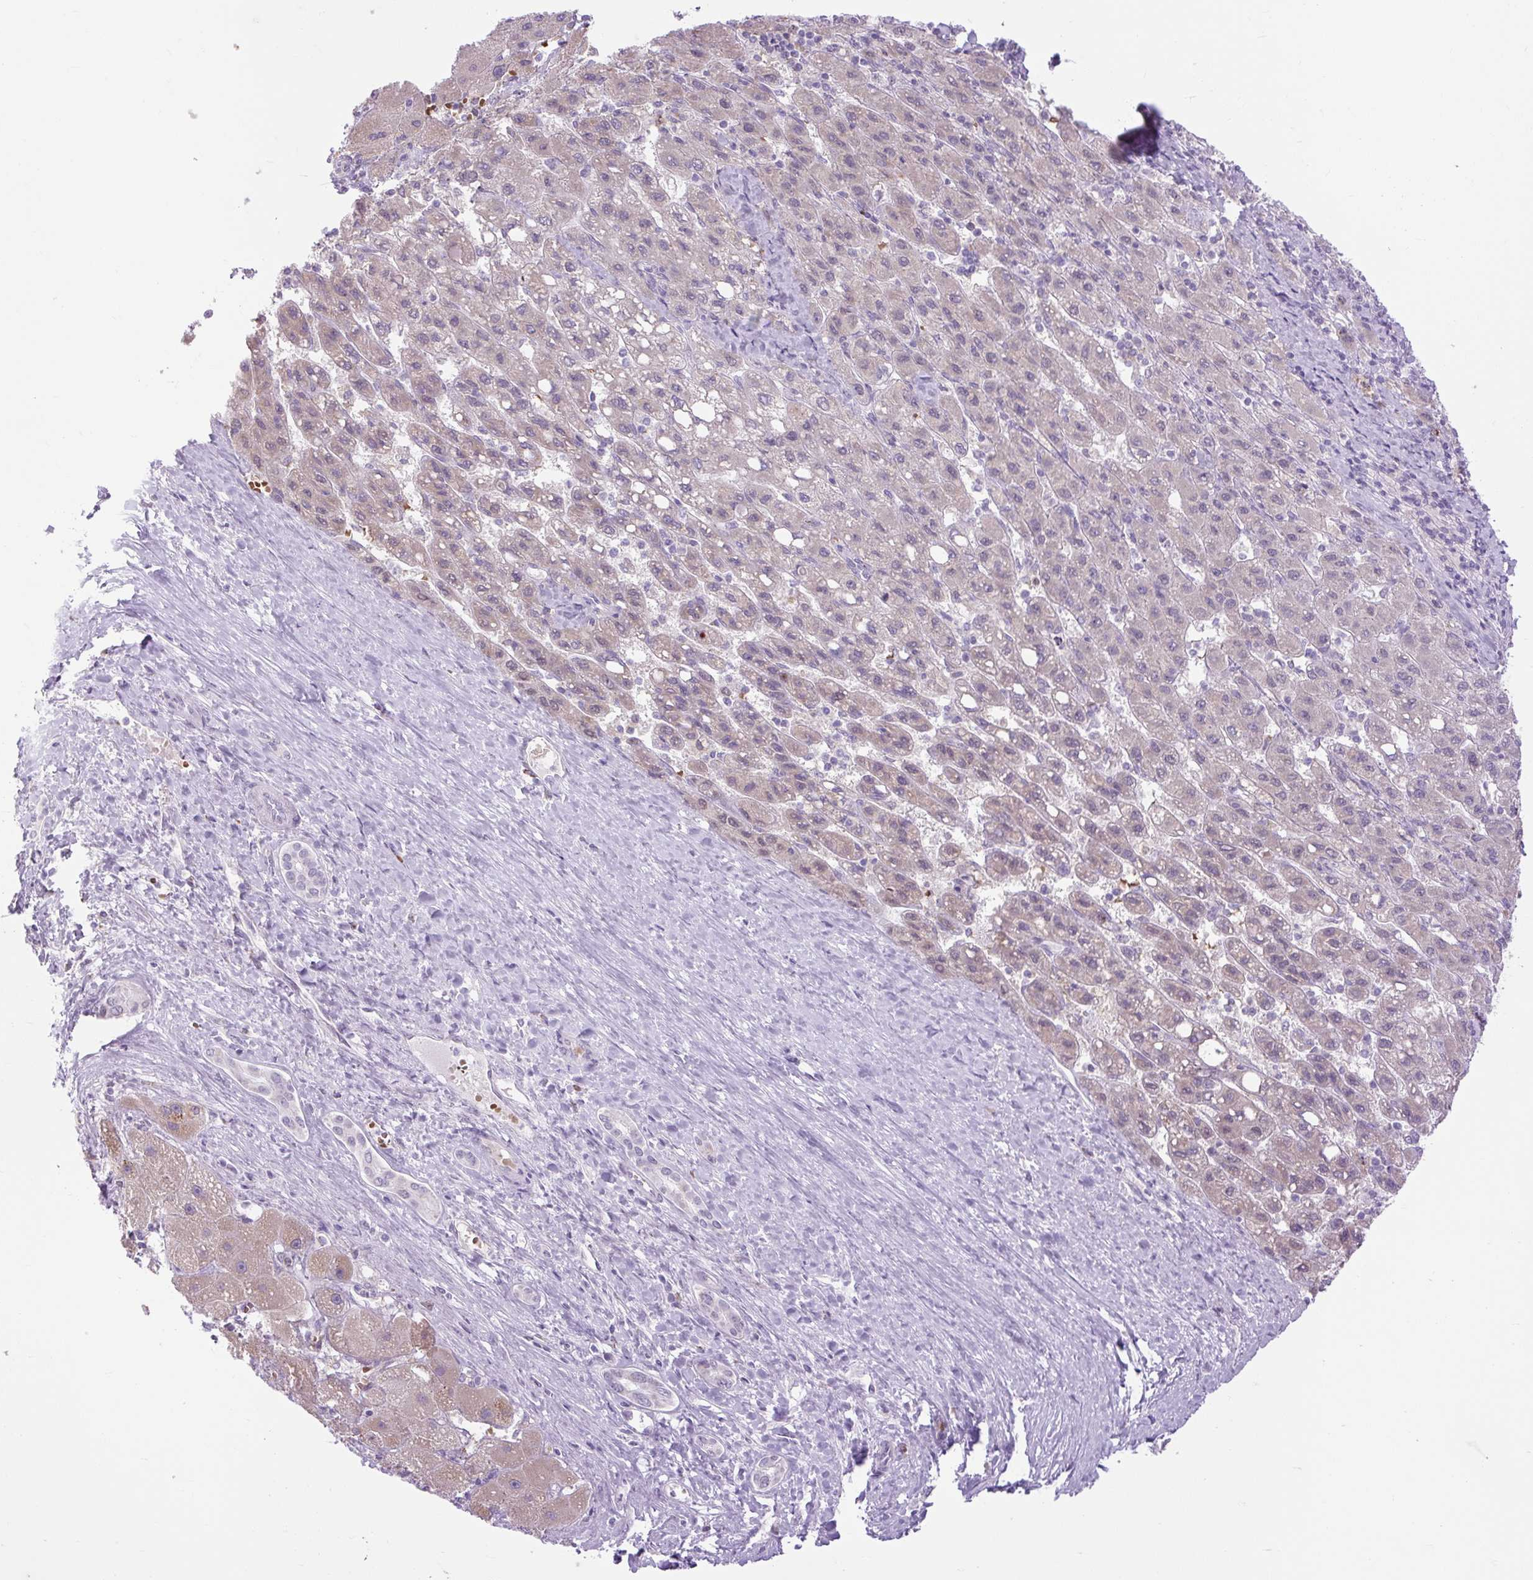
{"staining": {"intensity": "weak", "quantity": "<25%", "location": "cytoplasmic/membranous"}, "tissue": "liver cancer", "cell_type": "Tumor cells", "image_type": "cancer", "snomed": [{"axis": "morphology", "description": "Carcinoma, Hepatocellular, NOS"}, {"axis": "topography", "description": "Liver"}], "caption": "The micrograph exhibits no significant staining in tumor cells of hepatocellular carcinoma (liver).", "gene": "SCO2", "patient": {"sex": "female", "age": 82}}